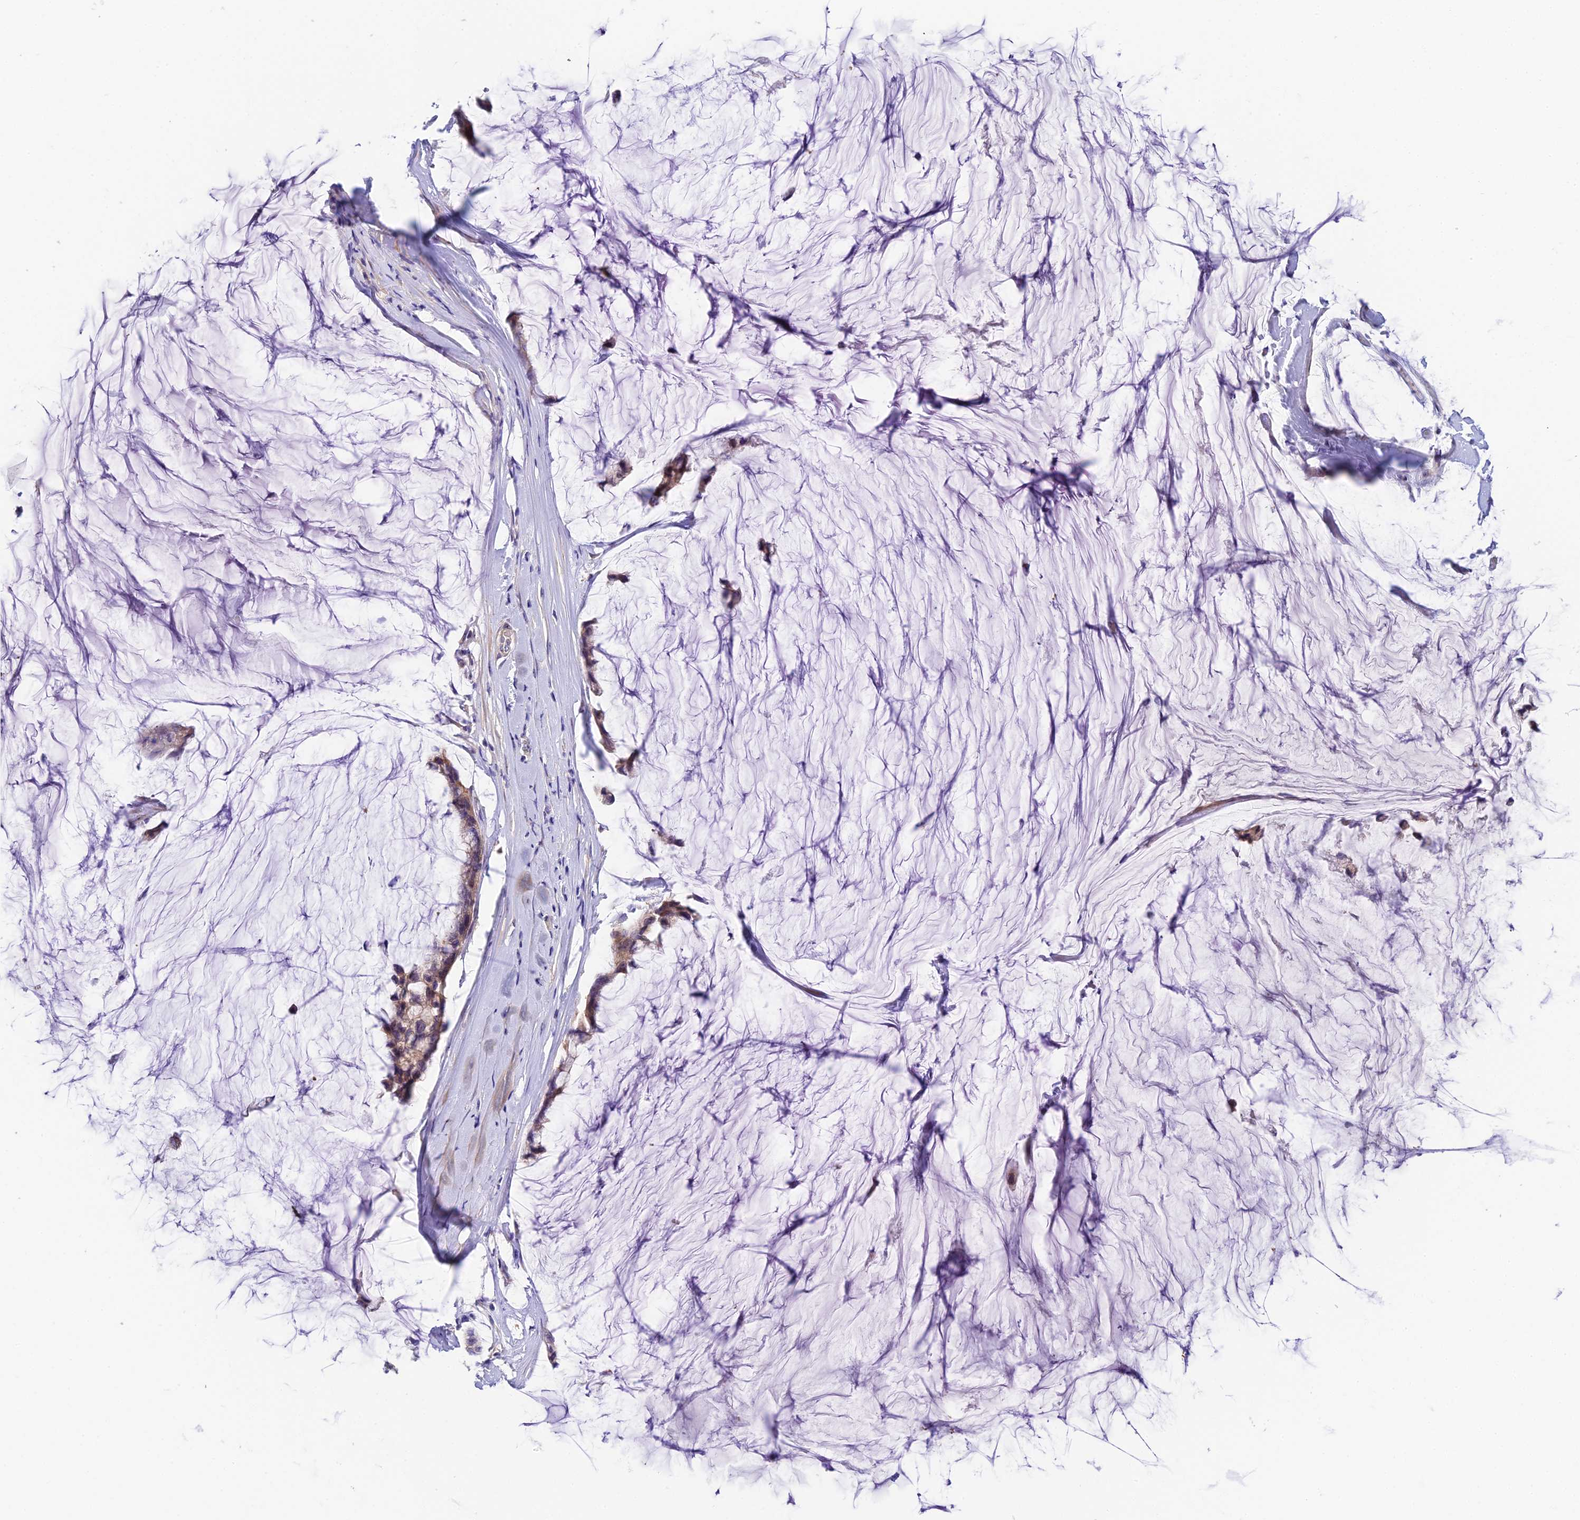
{"staining": {"intensity": "weak", "quantity": ">75%", "location": "cytoplasmic/membranous"}, "tissue": "ovarian cancer", "cell_type": "Tumor cells", "image_type": "cancer", "snomed": [{"axis": "morphology", "description": "Cystadenocarcinoma, mucinous, NOS"}, {"axis": "topography", "description": "Ovary"}], "caption": "A photomicrograph showing weak cytoplasmic/membranous staining in about >75% of tumor cells in ovarian cancer (mucinous cystadenocarcinoma), as visualized by brown immunohistochemical staining.", "gene": "DUSP29", "patient": {"sex": "female", "age": 39}}